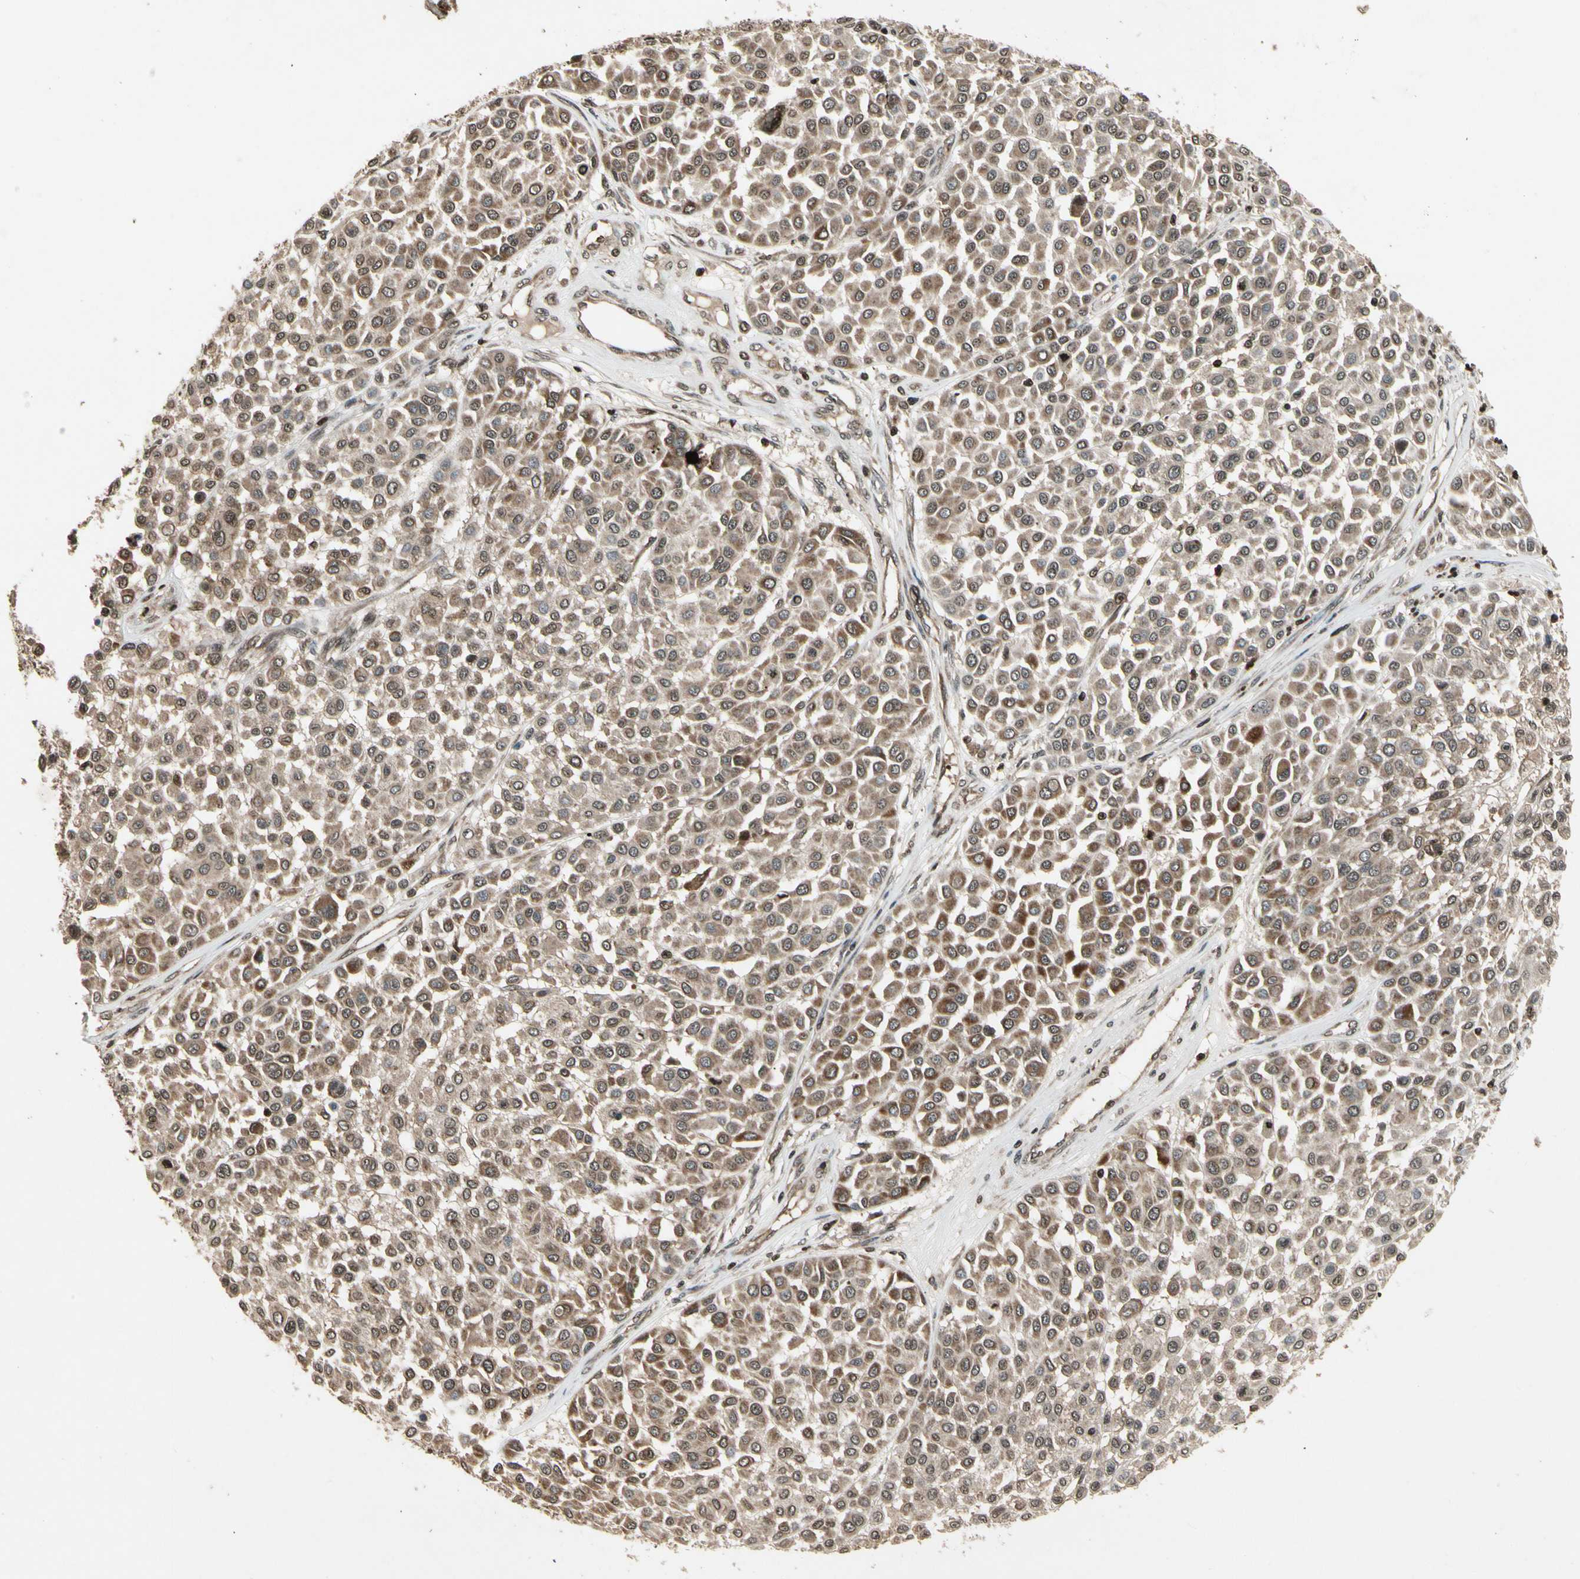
{"staining": {"intensity": "moderate", "quantity": ">75%", "location": "cytoplasmic/membranous"}, "tissue": "melanoma", "cell_type": "Tumor cells", "image_type": "cancer", "snomed": [{"axis": "morphology", "description": "Malignant melanoma, Metastatic site"}, {"axis": "topography", "description": "Soft tissue"}], "caption": "Immunohistochemical staining of human malignant melanoma (metastatic site) reveals medium levels of moderate cytoplasmic/membranous positivity in approximately >75% of tumor cells.", "gene": "GLRX", "patient": {"sex": "male", "age": 41}}